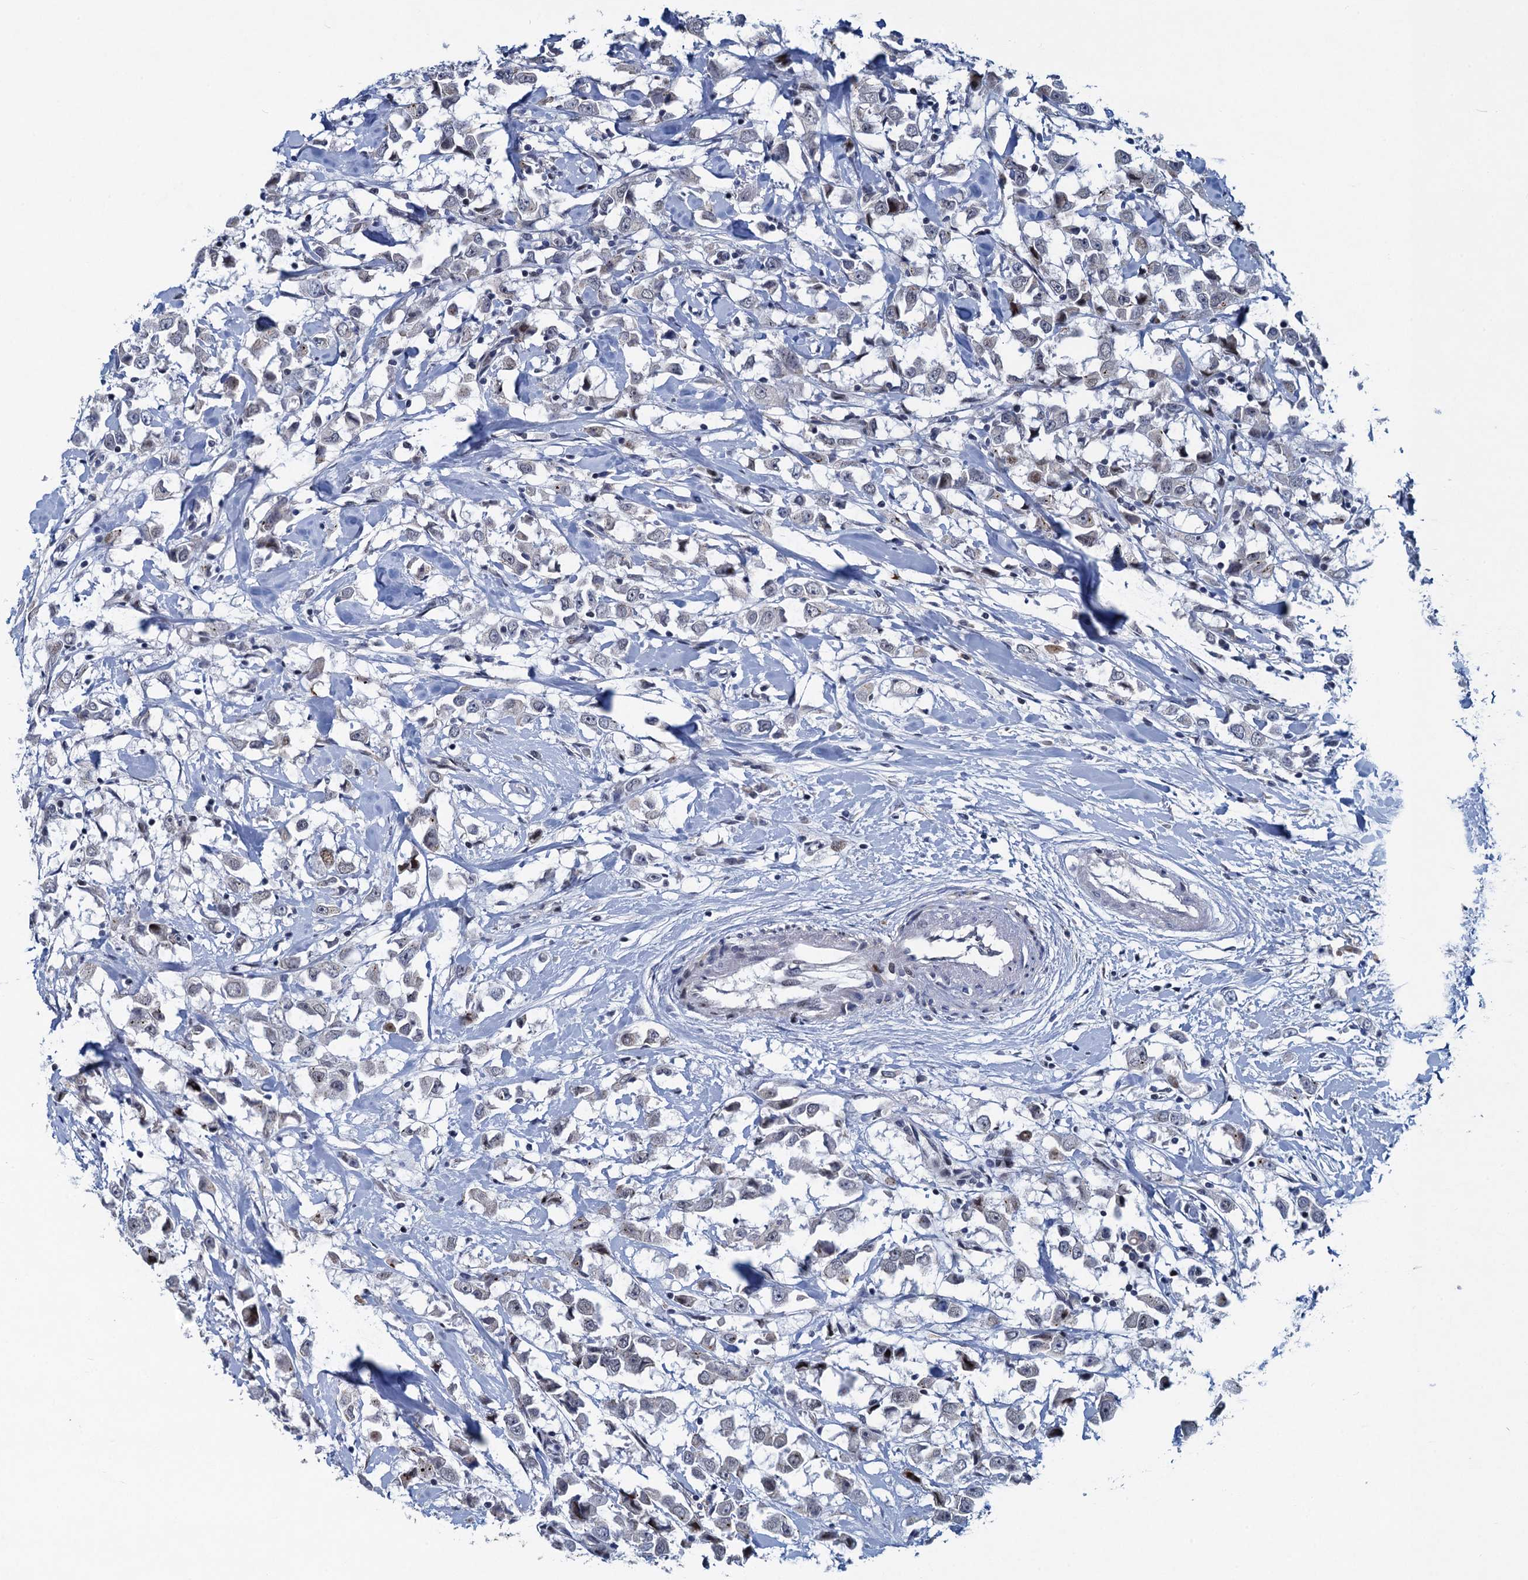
{"staining": {"intensity": "weak", "quantity": "<25%", "location": "nuclear"}, "tissue": "breast cancer", "cell_type": "Tumor cells", "image_type": "cancer", "snomed": [{"axis": "morphology", "description": "Duct carcinoma"}, {"axis": "topography", "description": "Breast"}], "caption": "Tumor cells are negative for protein expression in human invasive ductal carcinoma (breast).", "gene": "ATOSA", "patient": {"sex": "female", "age": 61}}